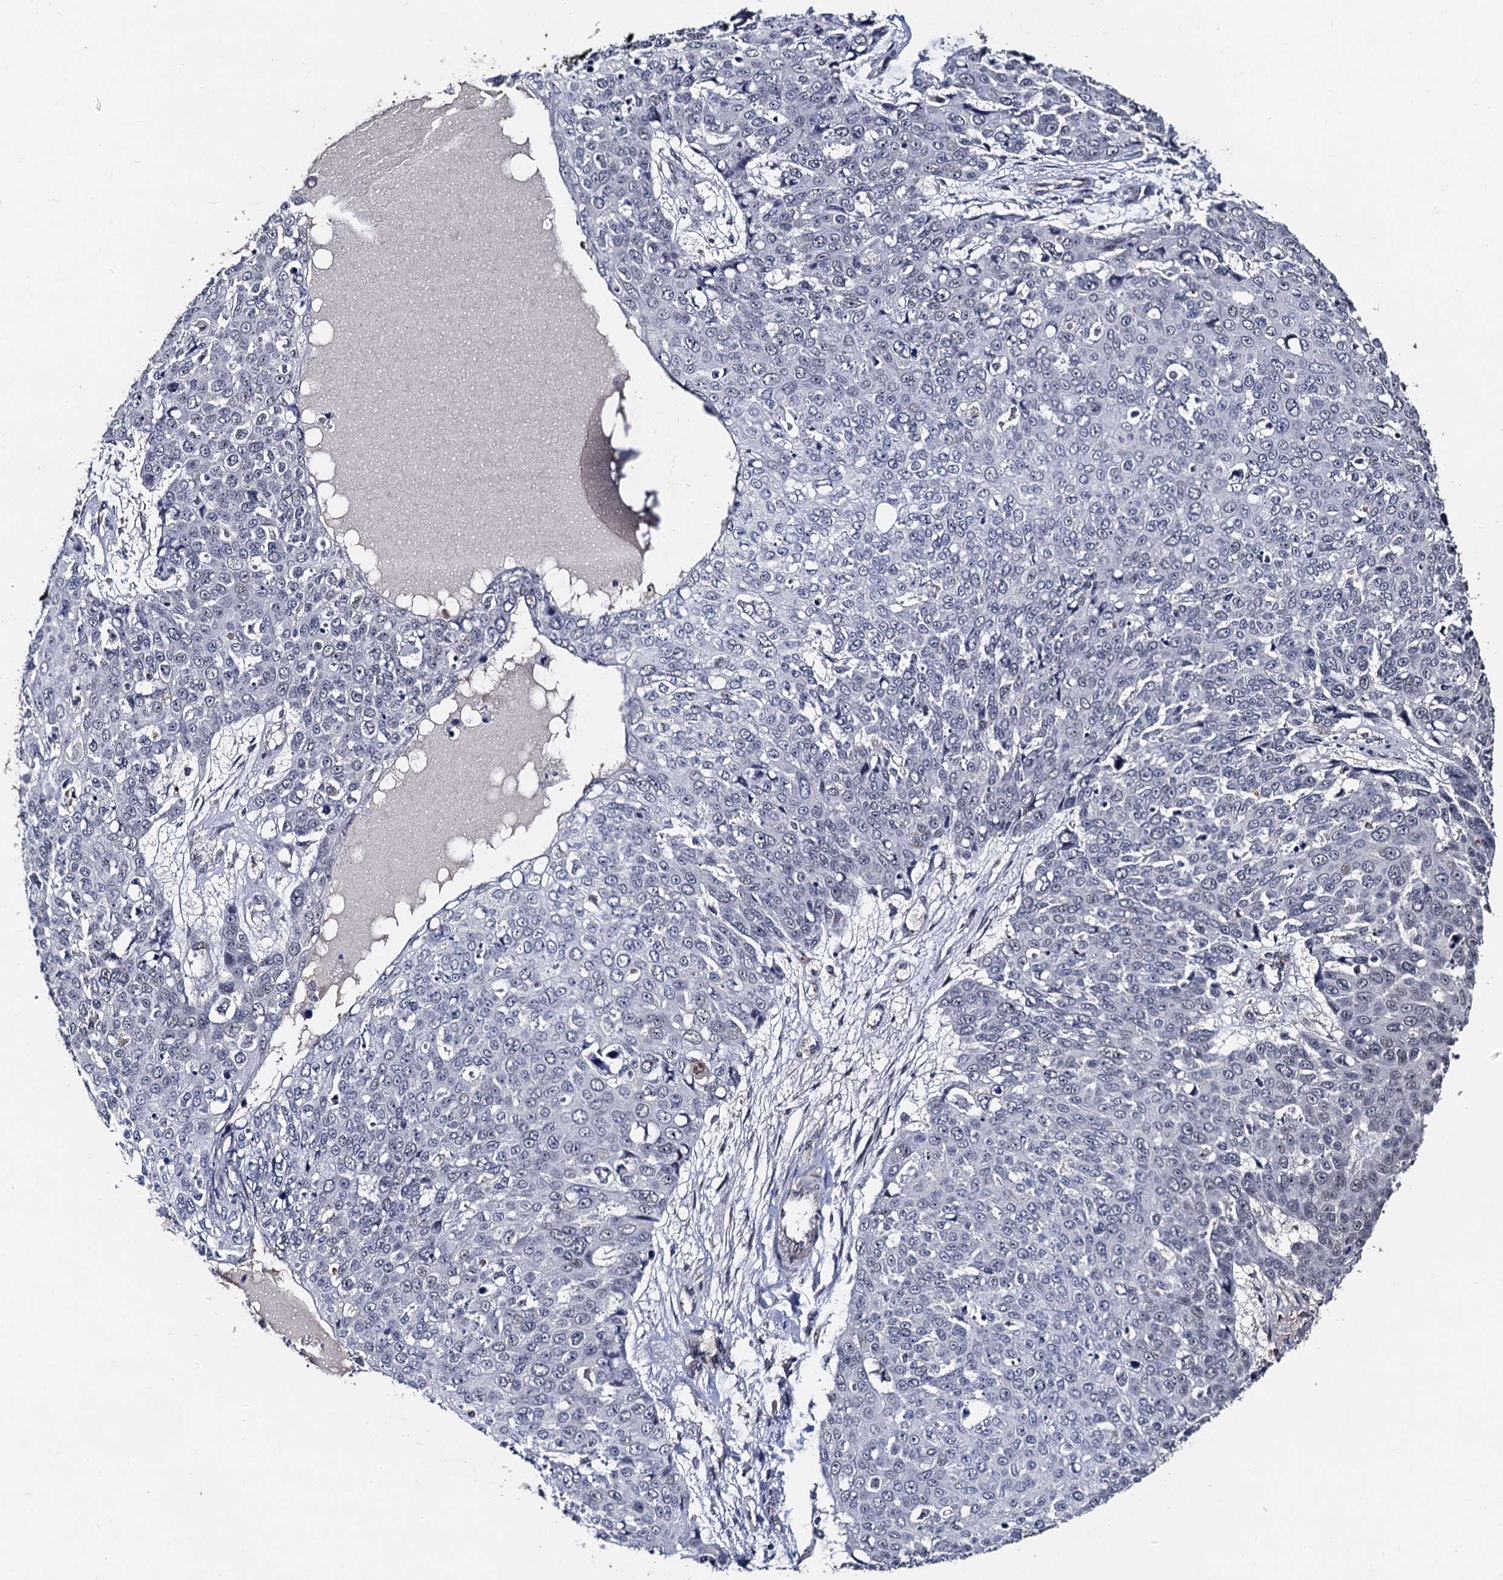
{"staining": {"intensity": "negative", "quantity": "none", "location": "none"}, "tissue": "skin cancer", "cell_type": "Tumor cells", "image_type": "cancer", "snomed": [{"axis": "morphology", "description": "Squamous cell carcinoma, NOS"}, {"axis": "topography", "description": "Skin"}], "caption": "Squamous cell carcinoma (skin) stained for a protein using immunohistochemistry displays no expression tumor cells.", "gene": "PPTC7", "patient": {"sex": "male", "age": 71}}